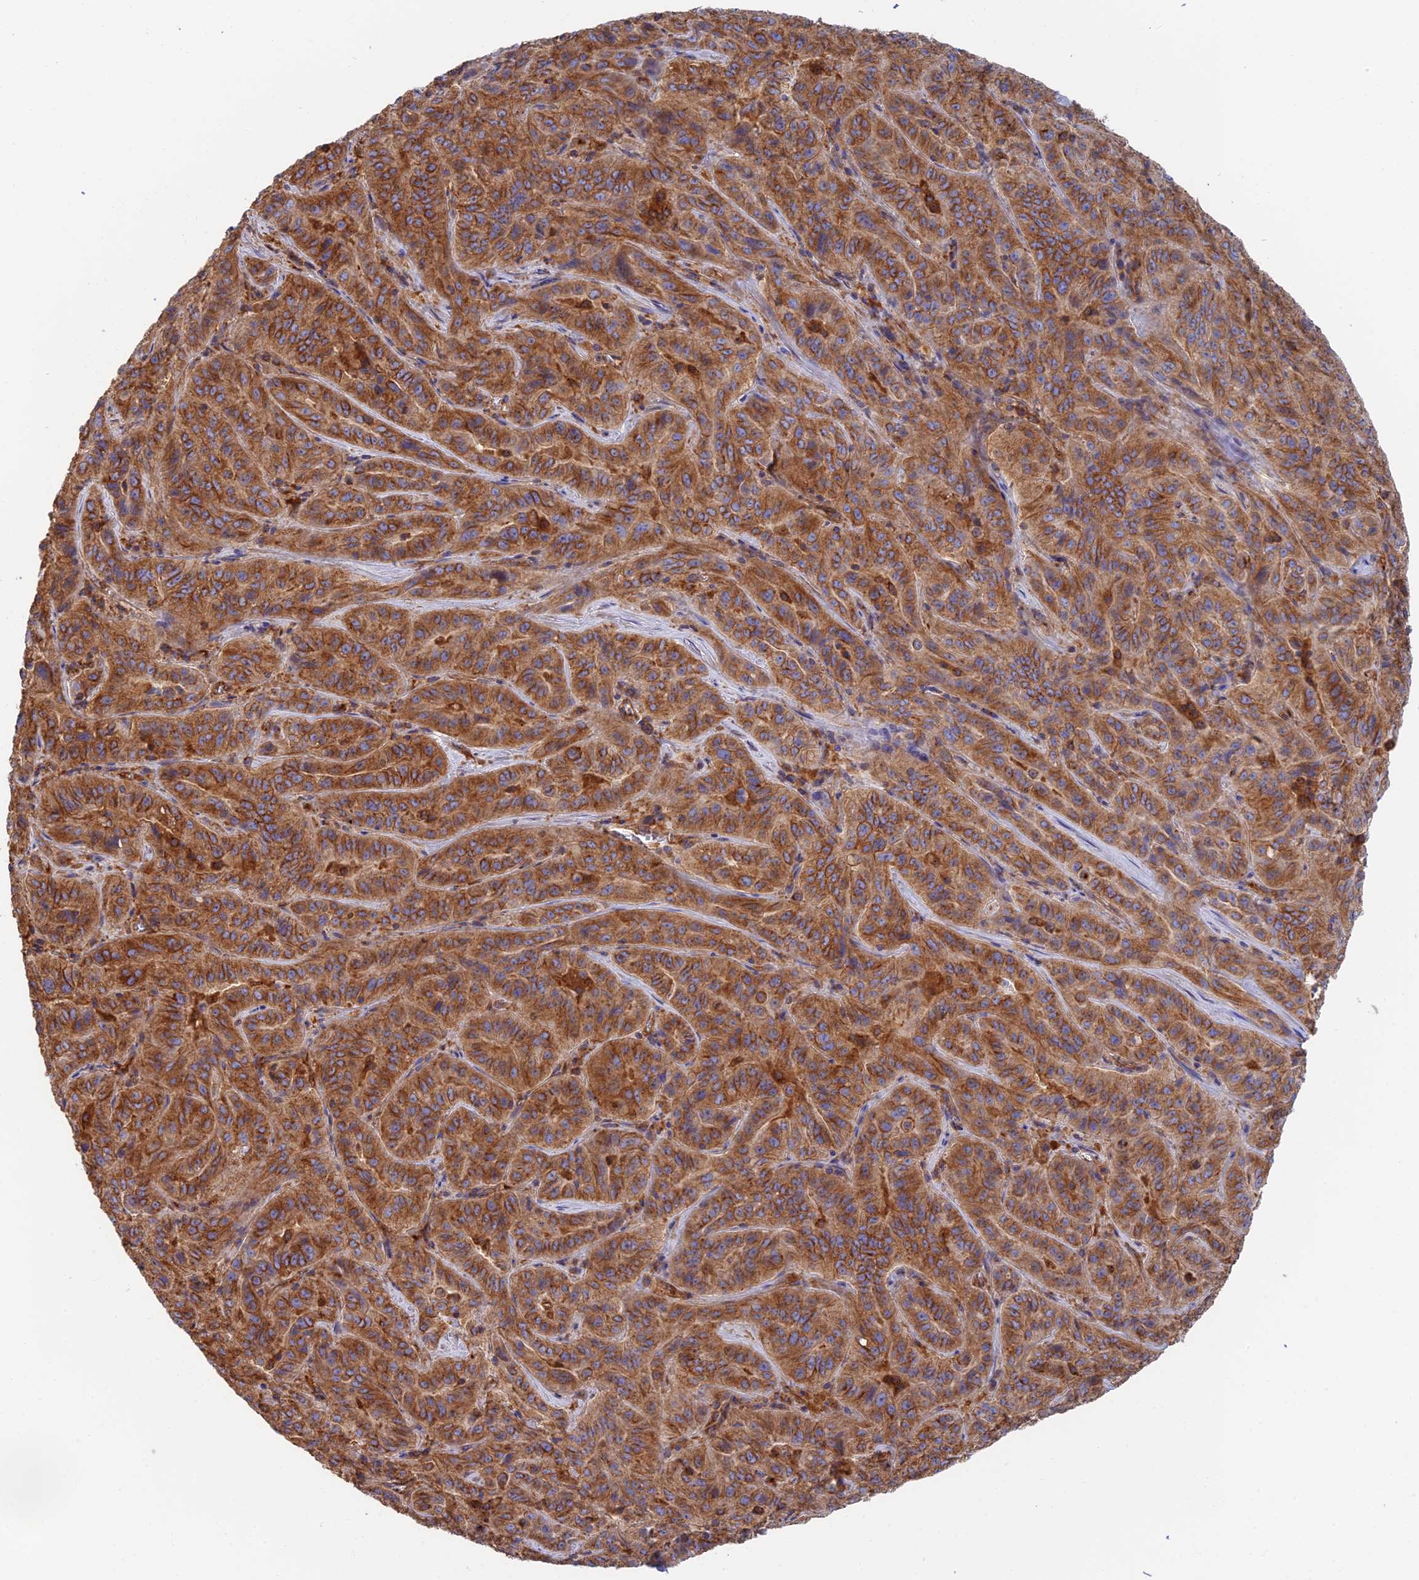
{"staining": {"intensity": "moderate", "quantity": ">75%", "location": "cytoplasmic/membranous"}, "tissue": "pancreatic cancer", "cell_type": "Tumor cells", "image_type": "cancer", "snomed": [{"axis": "morphology", "description": "Adenocarcinoma, NOS"}, {"axis": "topography", "description": "Pancreas"}], "caption": "DAB (3,3'-diaminobenzidine) immunohistochemical staining of pancreatic cancer (adenocarcinoma) displays moderate cytoplasmic/membranous protein staining in about >75% of tumor cells.", "gene": "DCTN2", "patient": {"sex": "male", "age": 63}}